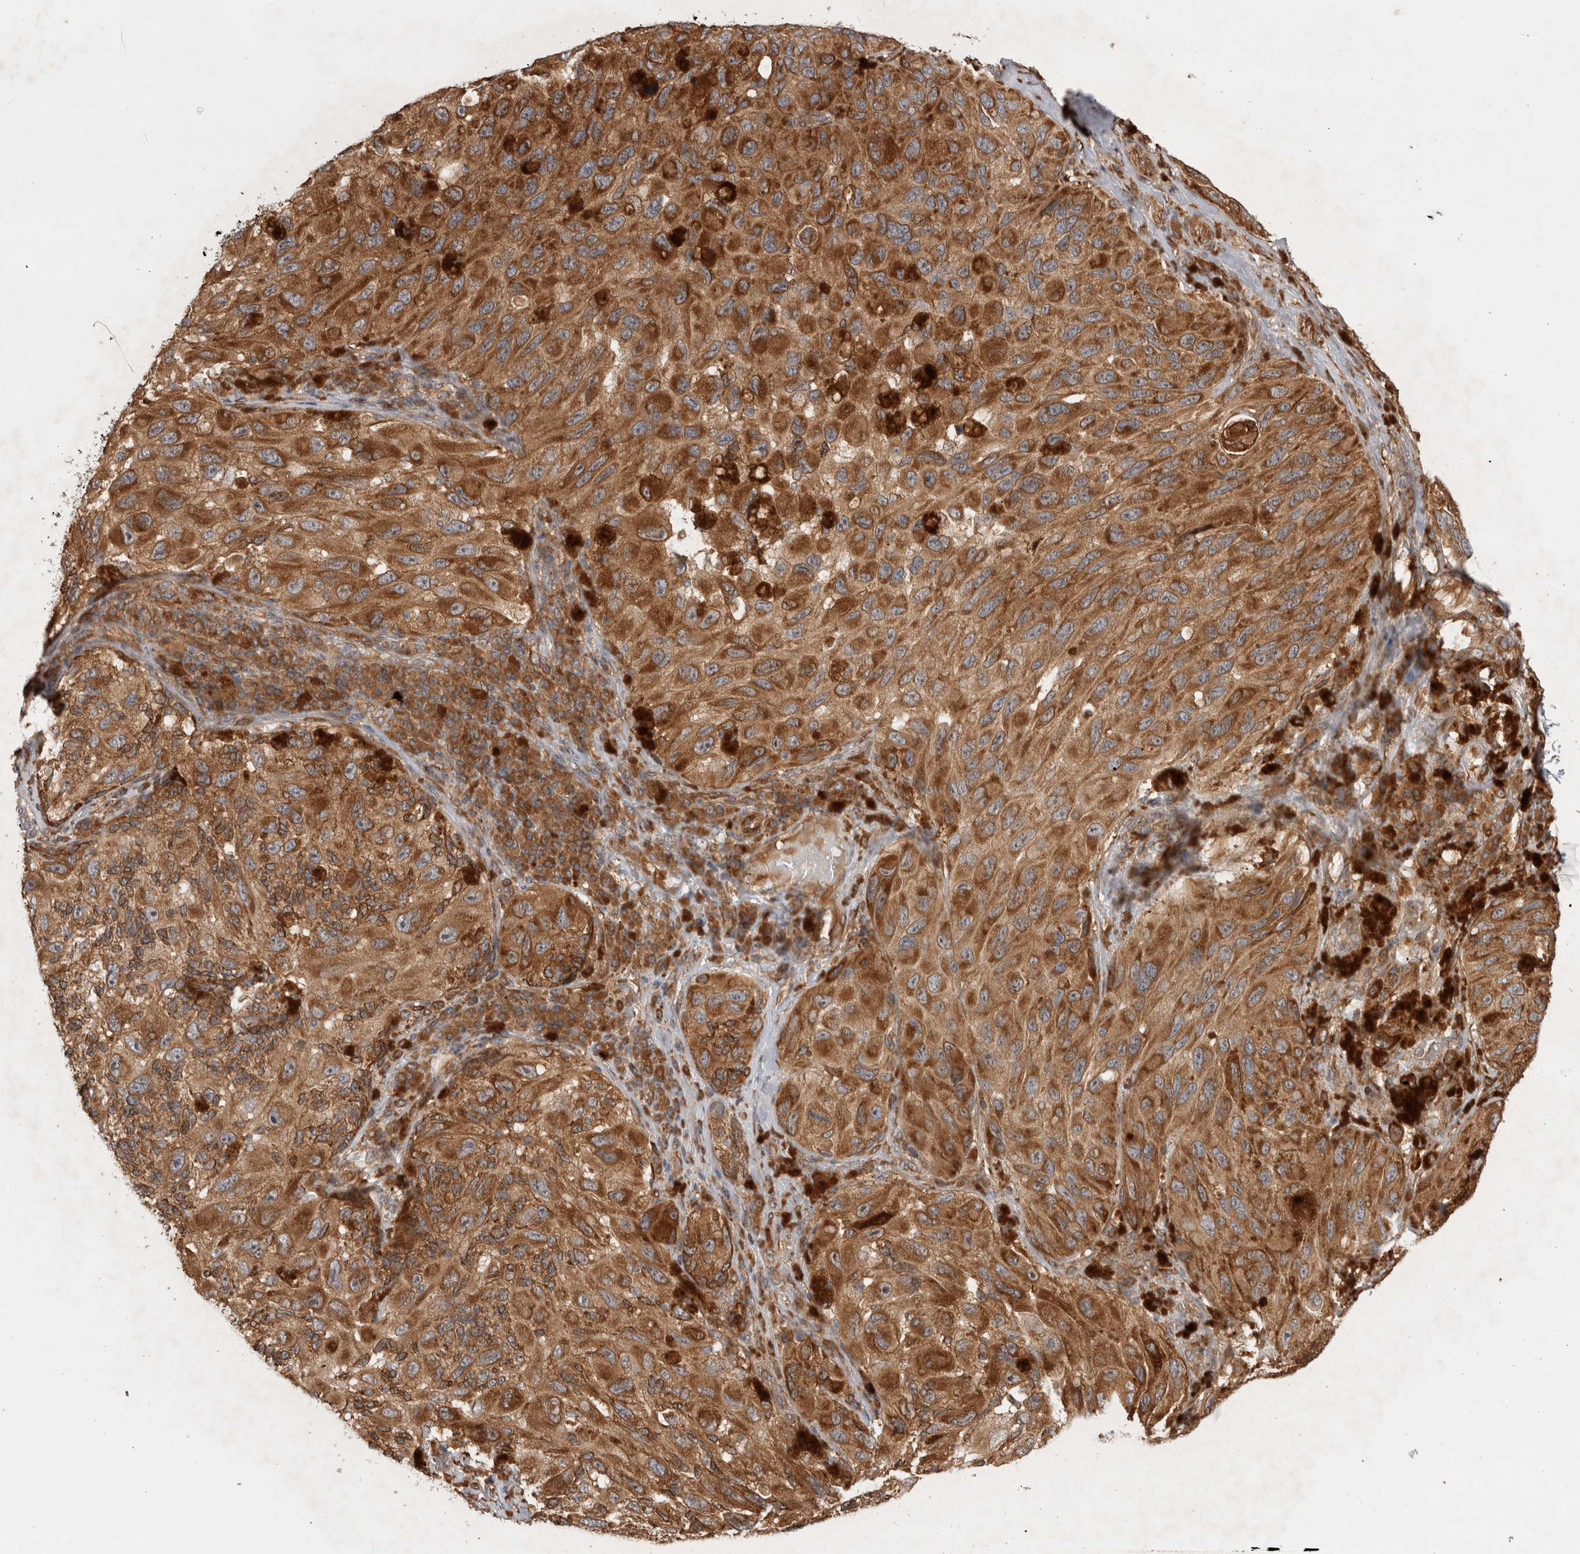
{"staining": {"intensity": "strong", "quantity": ">75%", "location": "cytoplasmic/membranous"}, "tissue": "melanoma", "cell_type": "Tumor cells", "image_type": "cancer", "snomed": [{"axis": "morphology", "description": "Malignant melanoma, NOS"}, {"axis": "topography", "description": "Skin"}], "caption": "This photomicrograph reveals malignant melanoma stained with IHC to label a protein in brown. The cytoplasmic/membranous of tumor cells show strong positivity for the protein. Nuclei are counter-stained blue.", "gene": "TUBD1", "patient": {"sex": "female", "age": 73}}